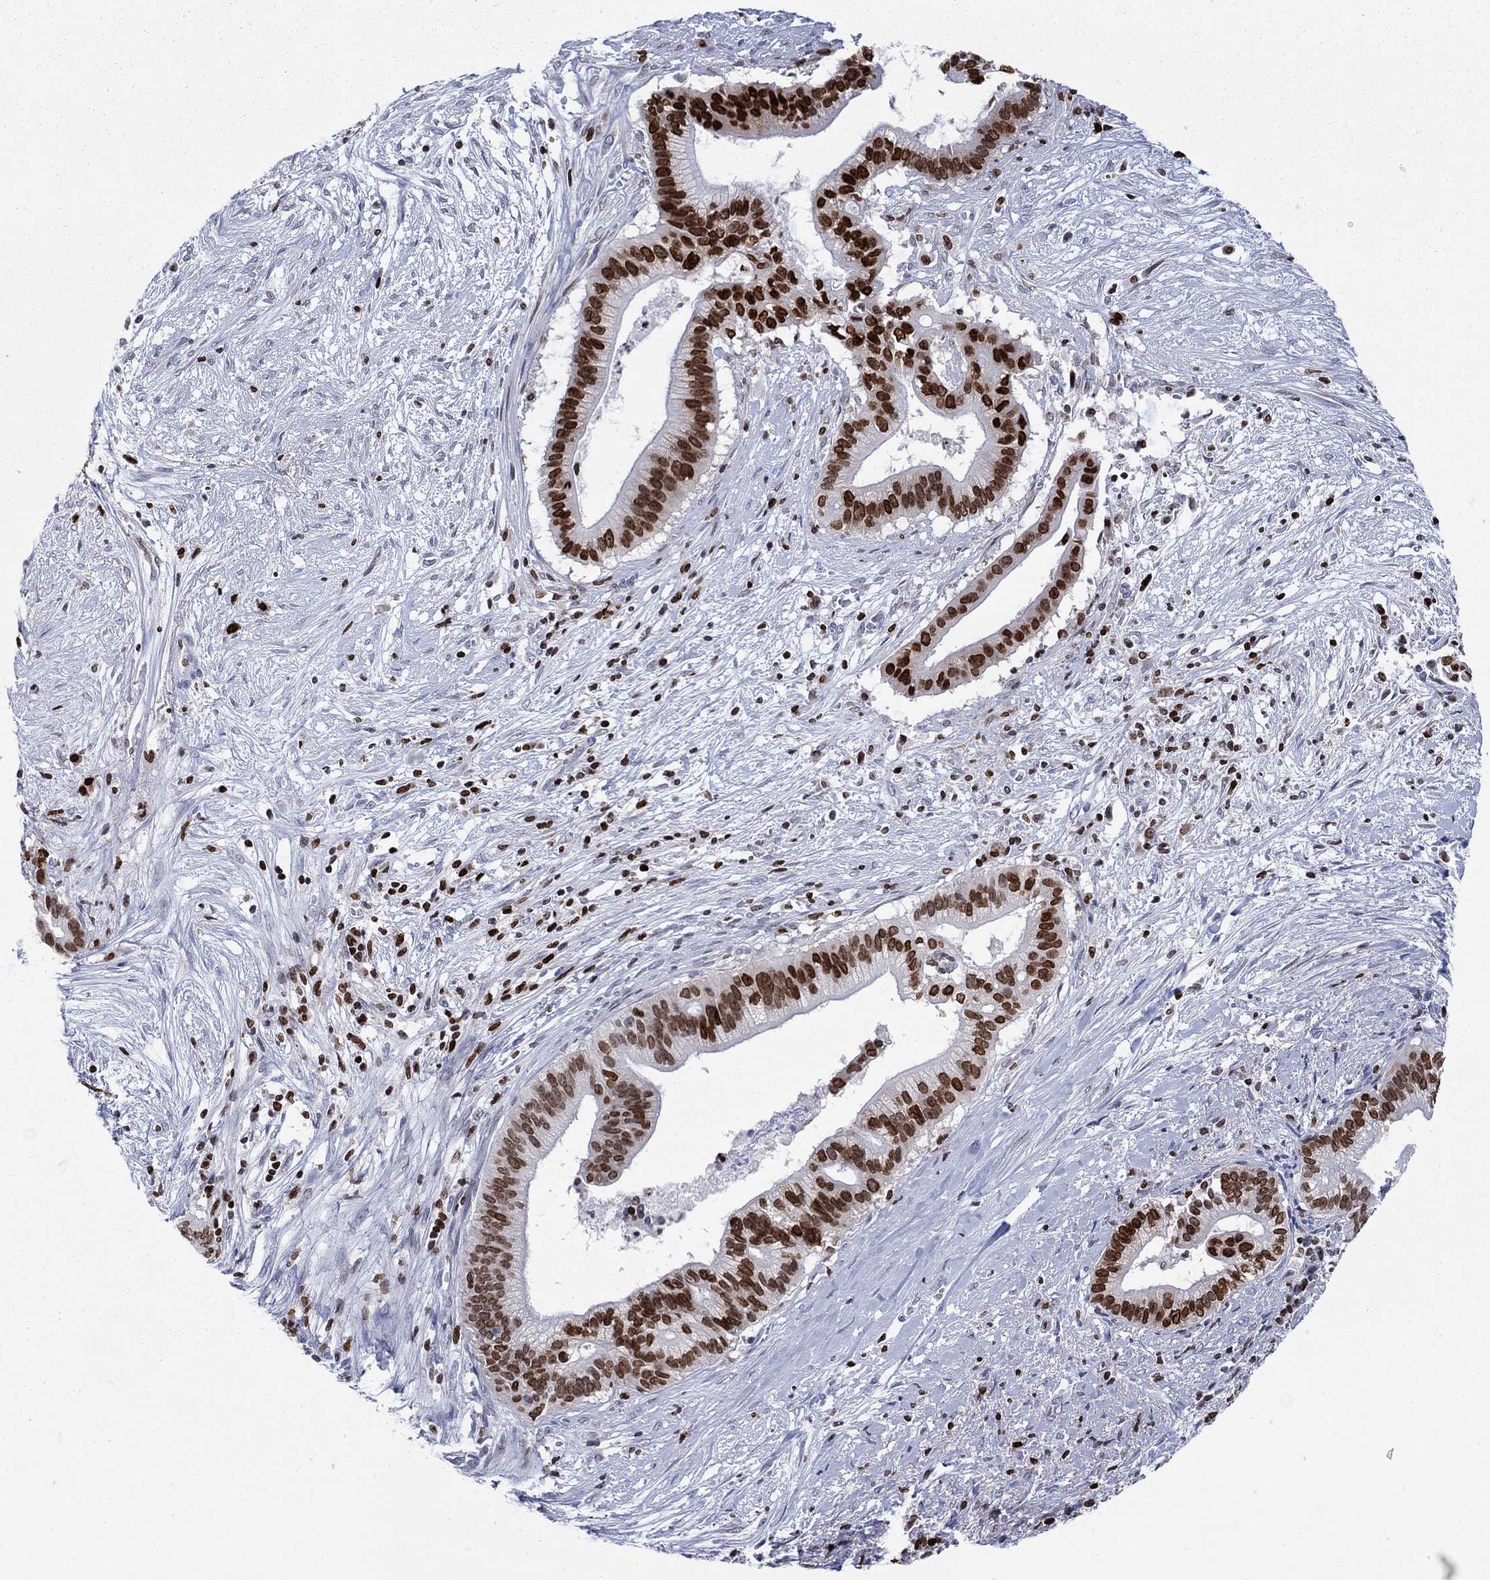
{"staining": {"intensity": "strong", "quantity": "25%-75%", "location": "nuclear"}, "tissue": "pancreatic cancer", "cell_type": "Tumor cells", "image_type": "cancer", "snomed": [{"axis": "morphology", "description": "Adenocarcinoma, NOS"}, {"axis": "topography", "description": "Pancreas"}], "caption": "IHC image of neoplastic tissue: human adenocarcinoma (pancreatic) stained using IHC displays high levels of strong protein expression localized specifically in the nuclear of tumor cells, appearing as a nuclear brown color.", "gene": "HMGA1", "patient": {"sex": "male", "age": 61}}